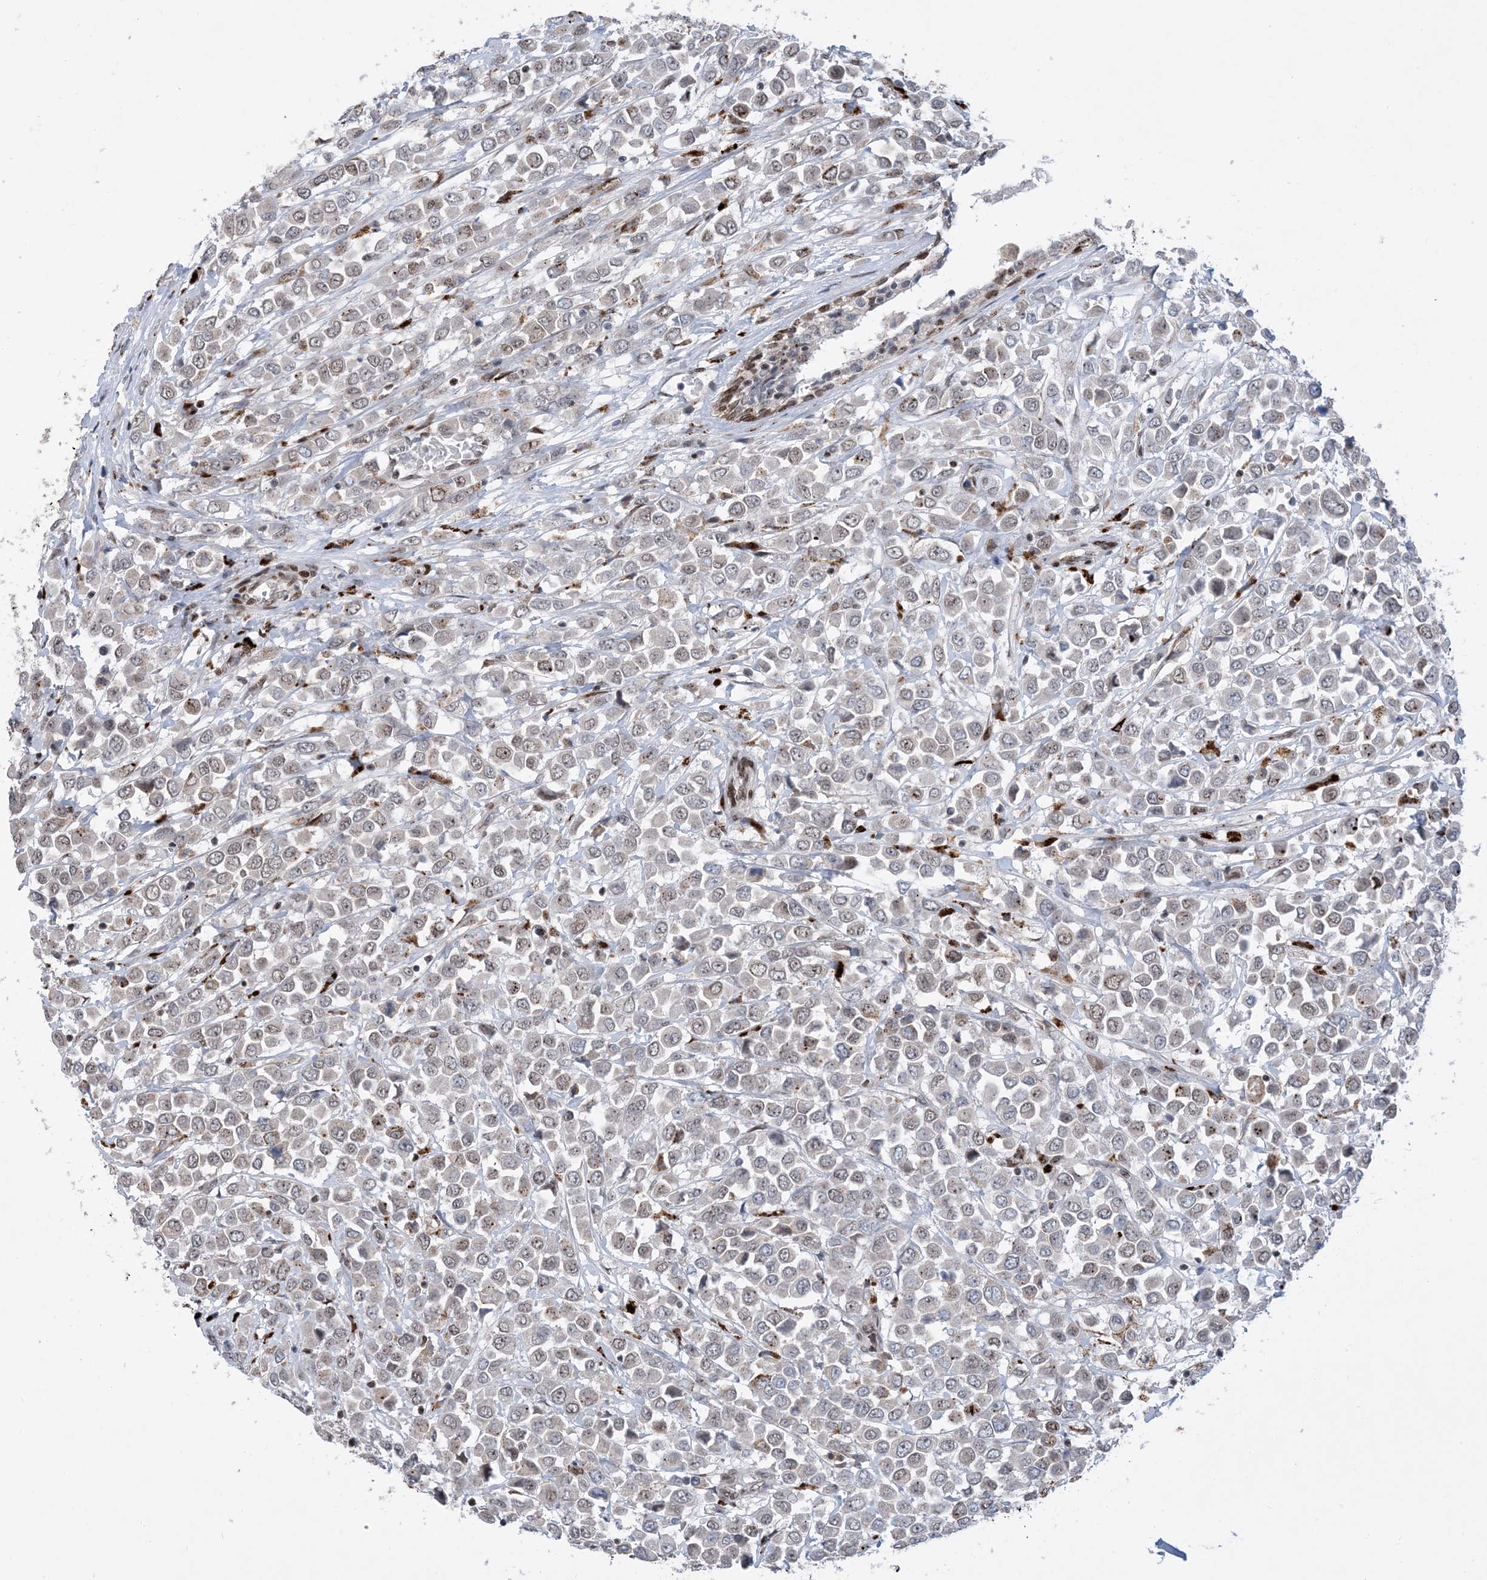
{"staining": {"intensity": "weak", "quantity": ">75%", "location": "nuclear"}, "tissue": "breast cancer", "cell_type": "Tumor cells", "image_type": "cancer", "snomed": [{"axis": "morphology", "description": "Duct carcinoma"}, {"axis": "topography", "description": "Breast"}], "caption": "Immunohistochemical staining of human intraductal carcinoma (breast) displays low levels of weak nuclear positivity in approximately >75% of tumor cells.", "gene": "TSPYL1", "patient": {"sex": "female", "age": 61}}